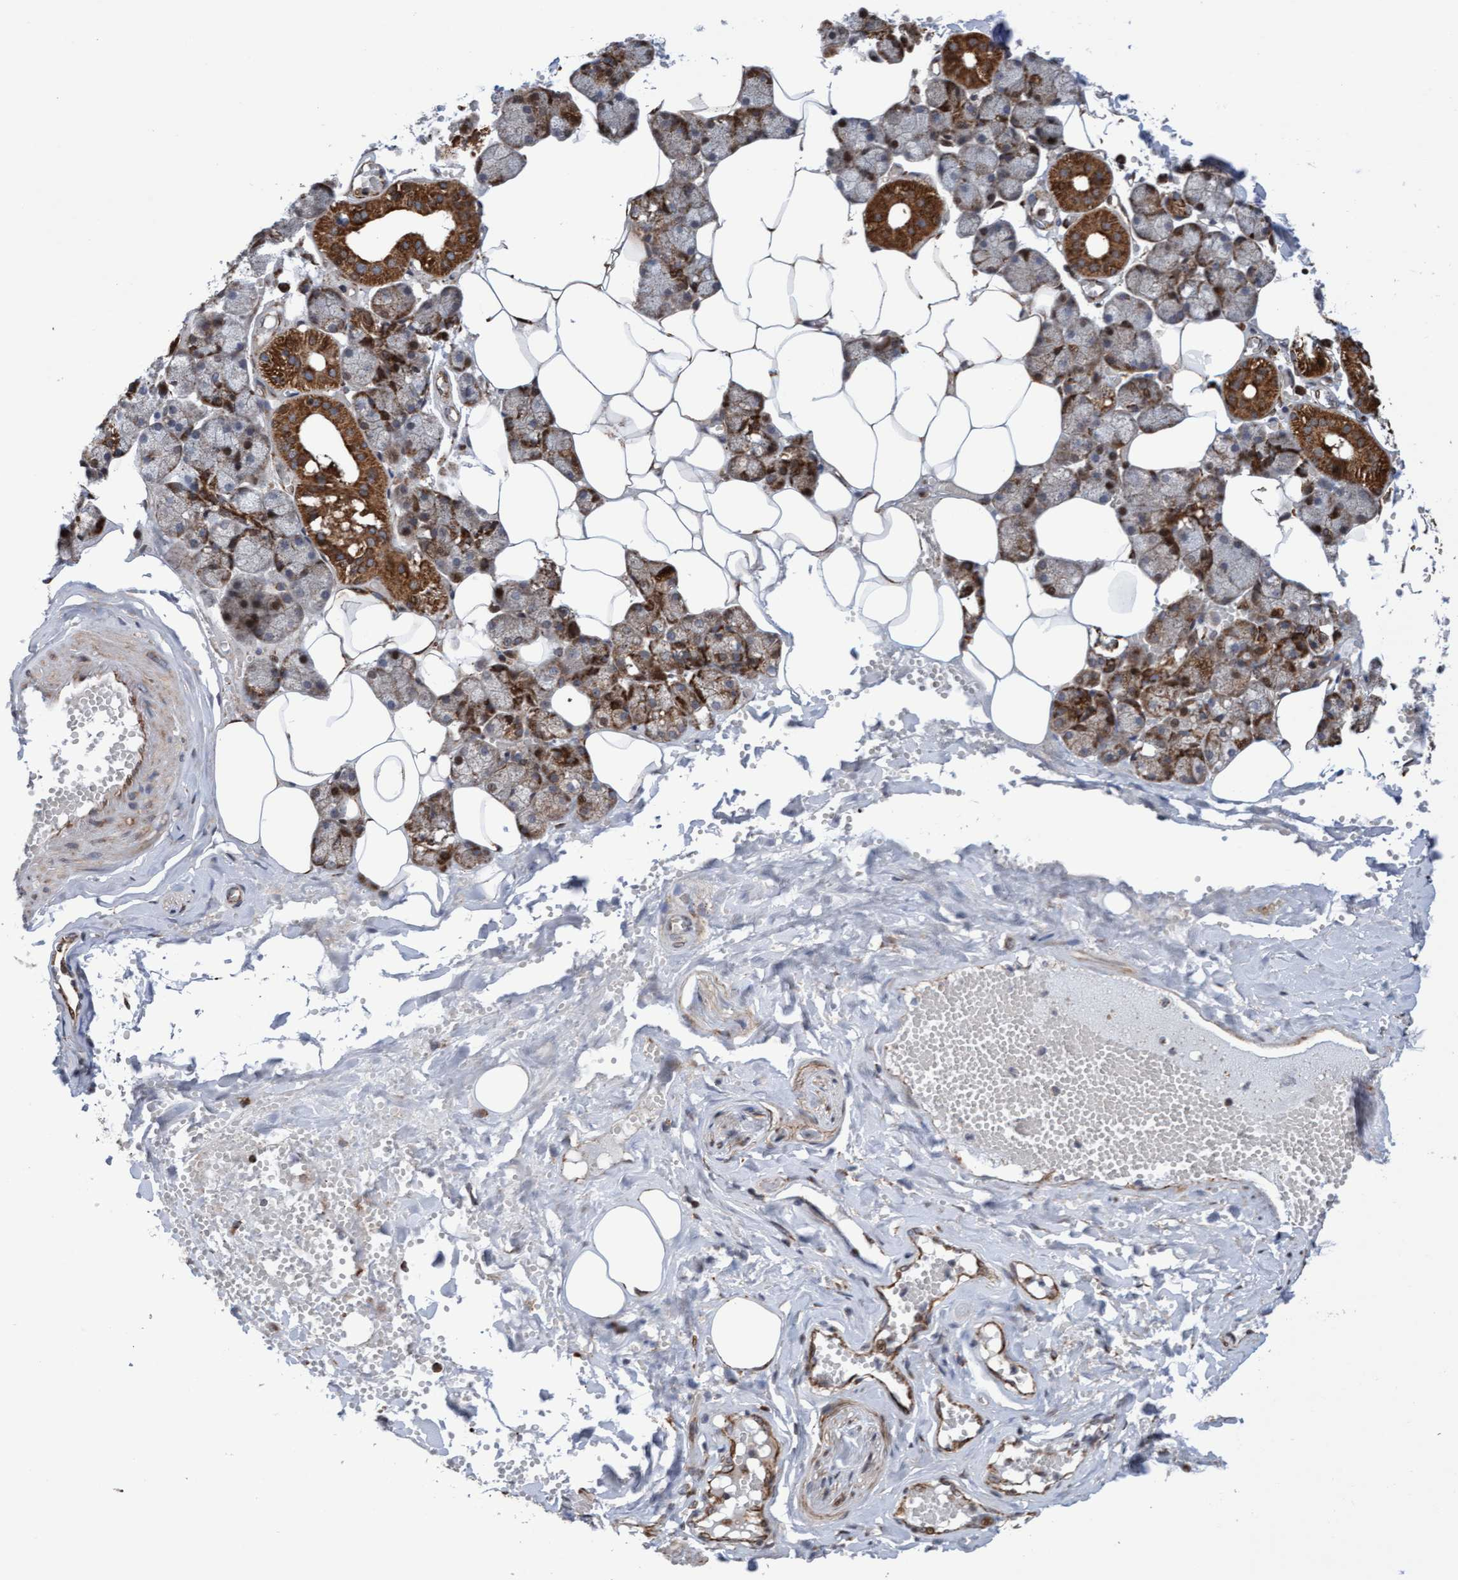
{"staining": {"intensity": "moderate", "quantity": "25%-75%", "location": "cytoplasmic/membranous"}, "tissue": "salivary gland", "cell_type": "Glandular cells", "image_type": "normal", "snomed": [{"axis": "morphology", "description": "Normal tissue, NOS"}, {"axis": "topography", "description": "Salivary gland"}], "caption": "Immunohistochemical staining of unremarkable salivary gland reveals 25%-75% levels of moderate cytoplasmic/membranous protein expression in about 25%-75% of glandular cells.", "gene": "PECR", "patient": {"sex": "male", "age": 62}}